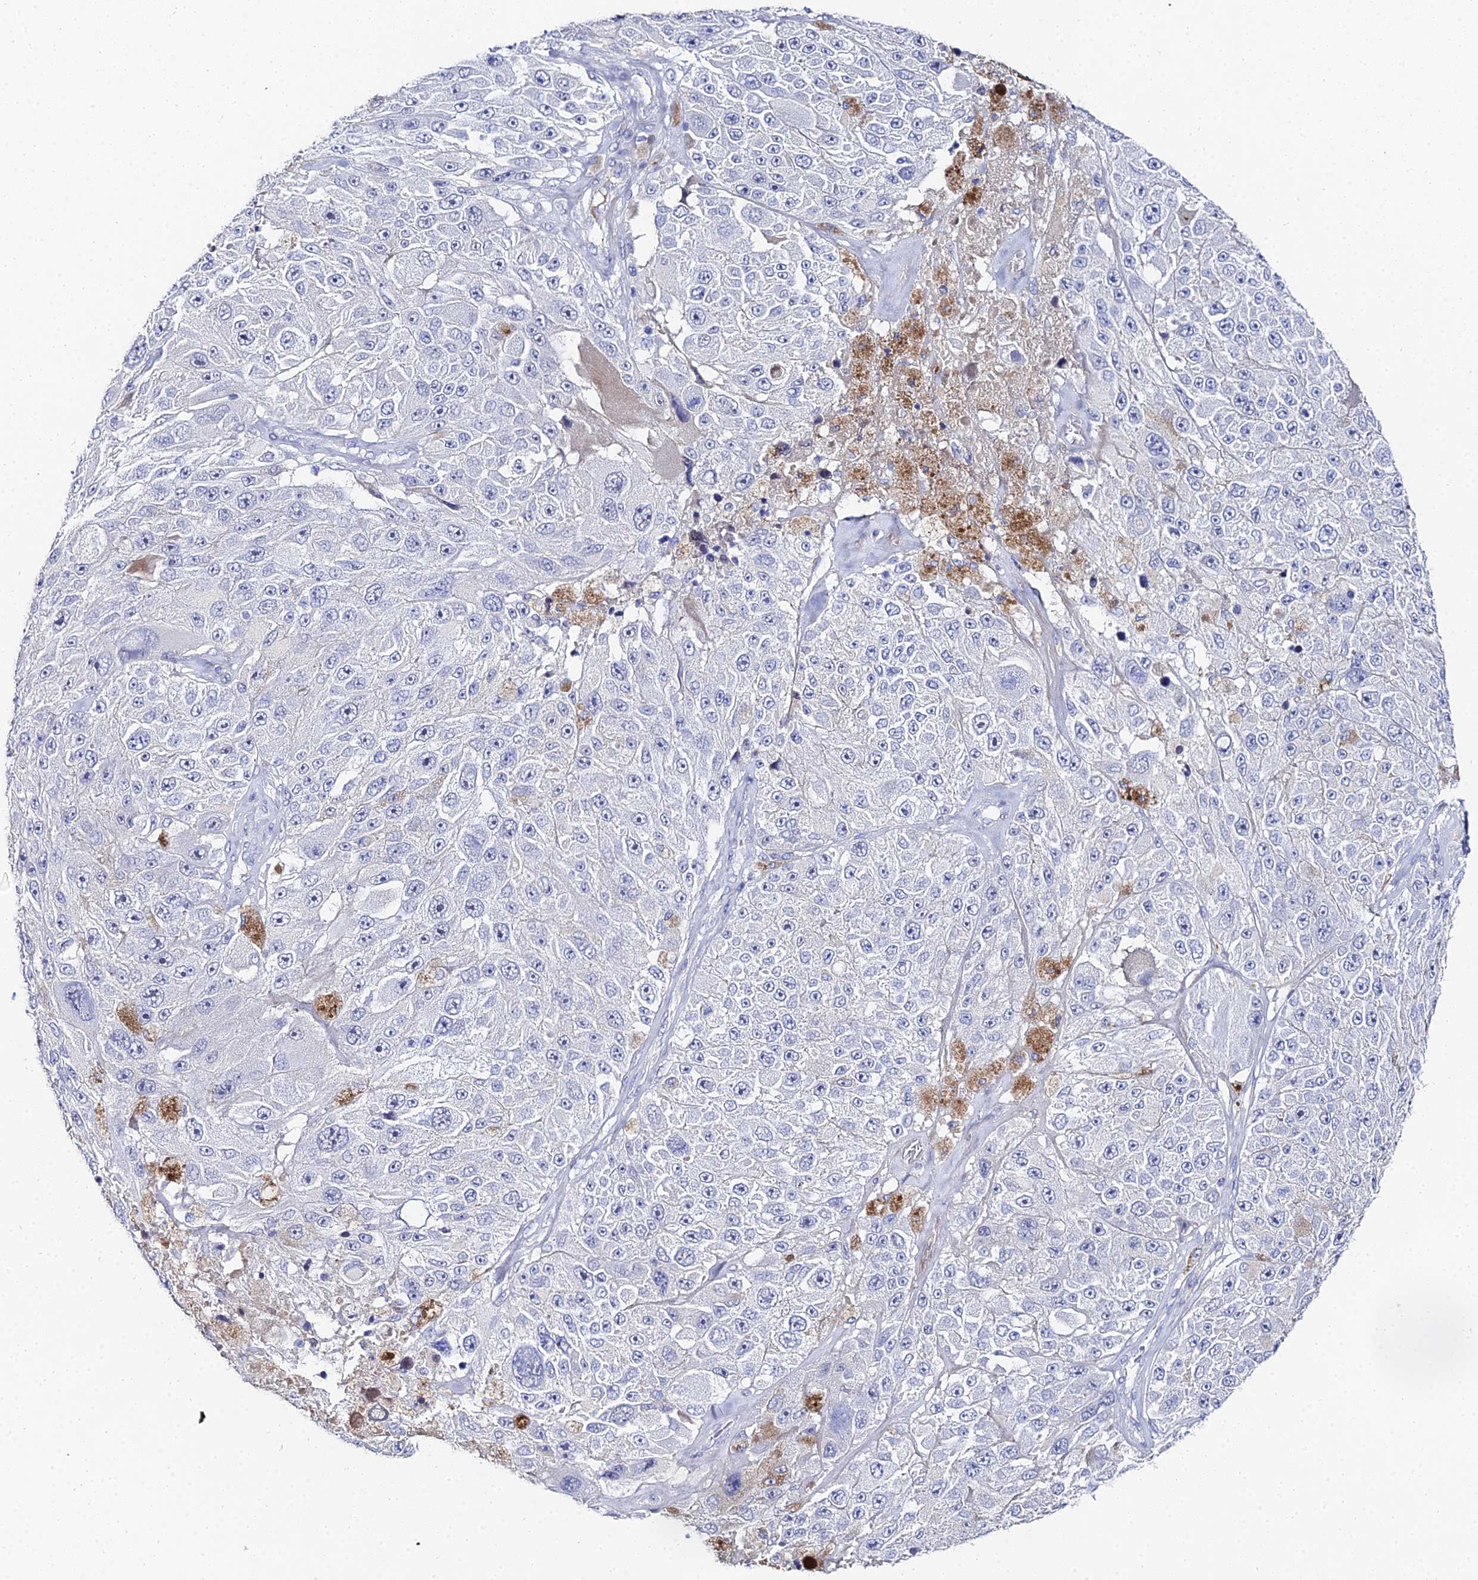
{"staining": {"intensity": "negative", "quantity": "none", "location": "none"}, "tissue": "melanoma", "cell_type": "Tumor cells", "image_type": "cancer", "snomed": [{"axis": "morphology", "description": "Malignant melanoma, Metastatic site"}, {"axis": "topography", "description": "Lymph node"}], "caption": "A micrograph of human malignant melanoma (metastatic site) is negative for staining in tumor cells. Nuclei are stained in blue.", "gene": "KRT17", "patient": {"sex": "male", "age": 62}}